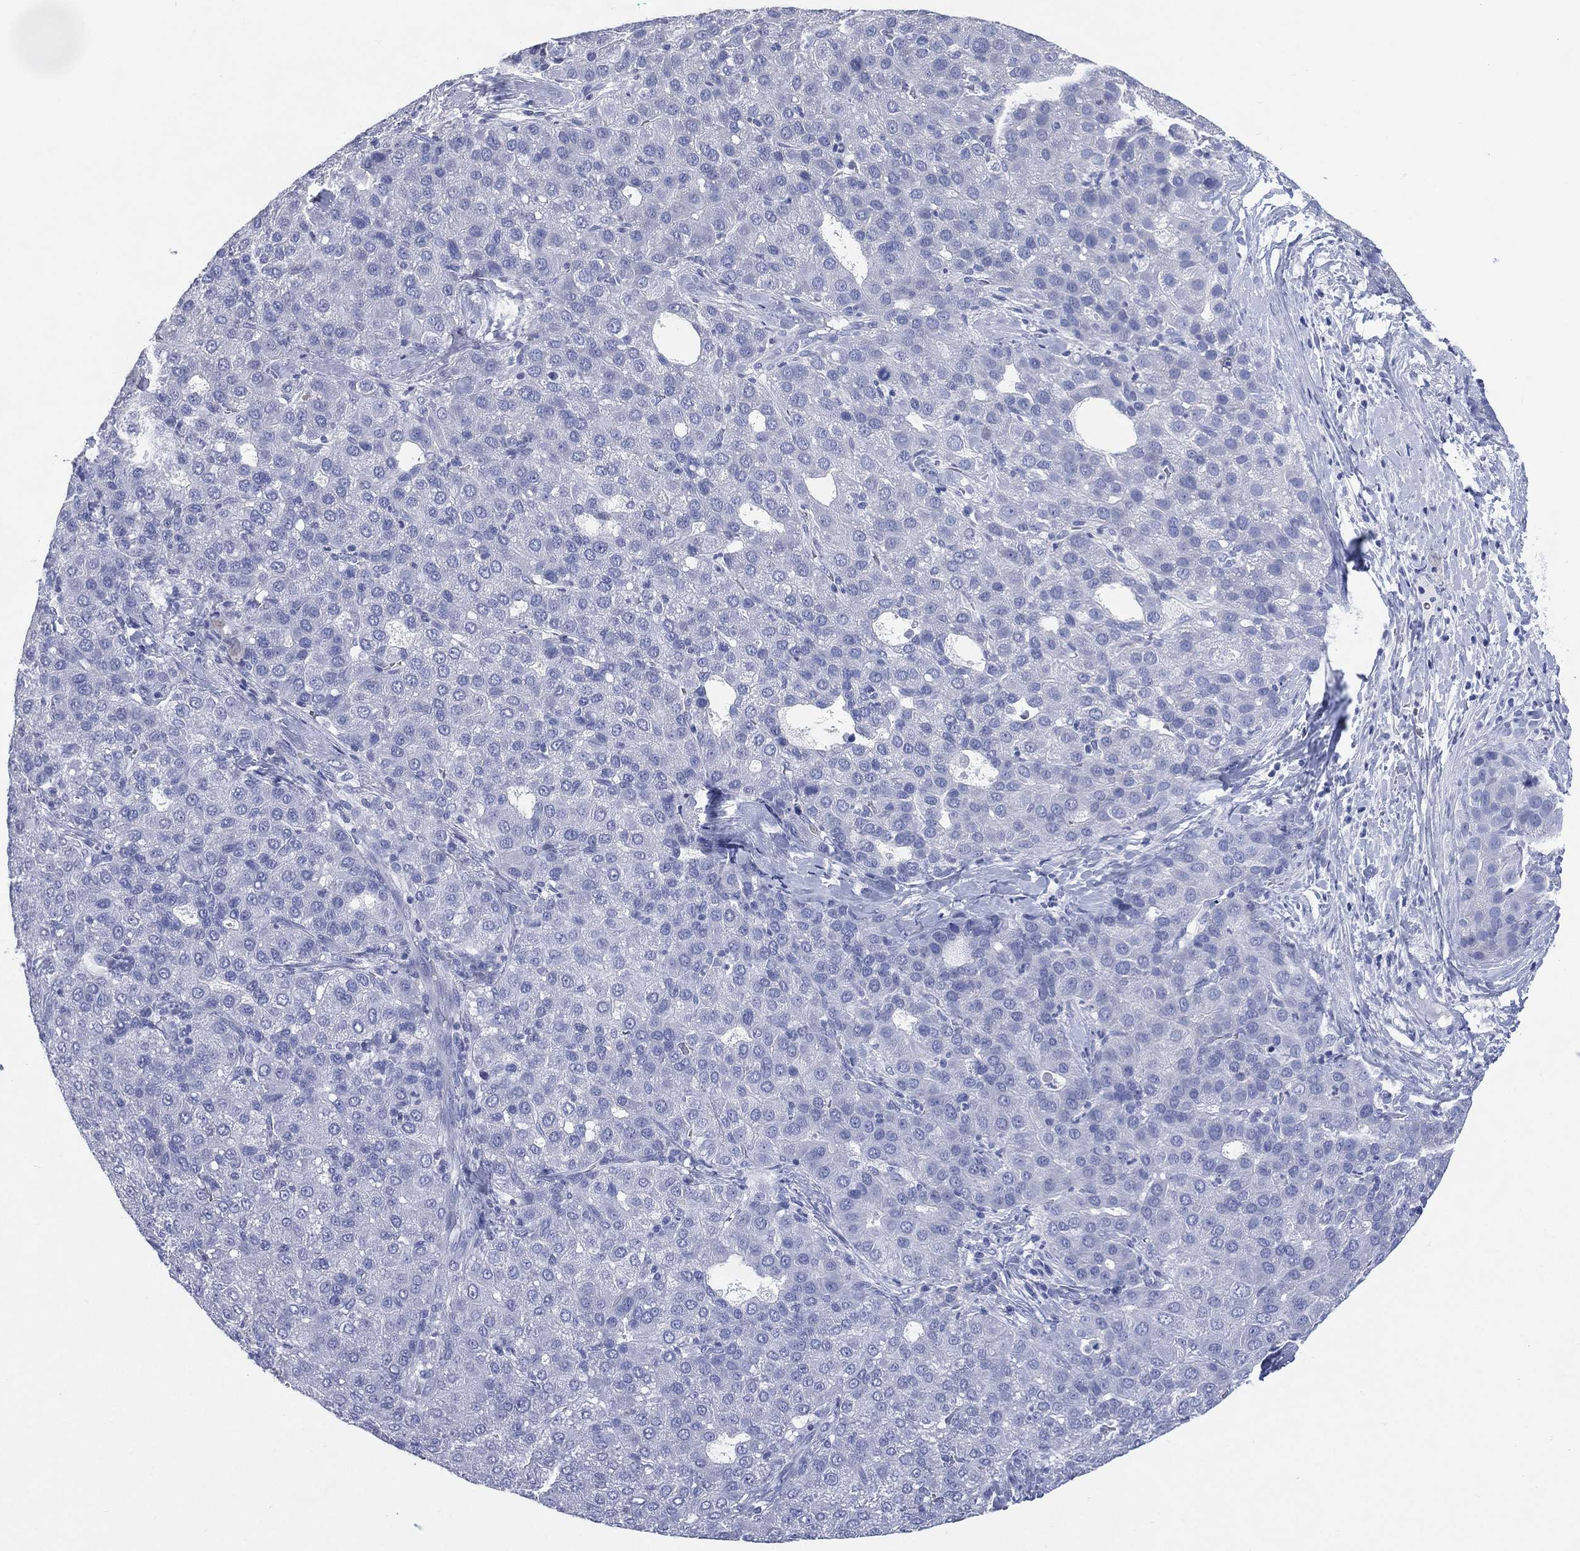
{"staining": {"intensity": "negative", "quantity": "none", "location": "none"}, "tissue": "liver cancer", "cell_type": "Tumor cells", "image_type": "cancer", "snomed": [{"axis": "morphology", "description": "Carcinoma, Hepatocellular, NOS"}, {"axis": "topography", "description": "Liver"}], "caption": "Human liver cancer (hepatocellular carcinoma) stained for a protein using immunohistochemistry (IHC) reveals no staining in tumor cells.", "gene": "TMEM247", "patient": {"sex": "male", "age": 65}}